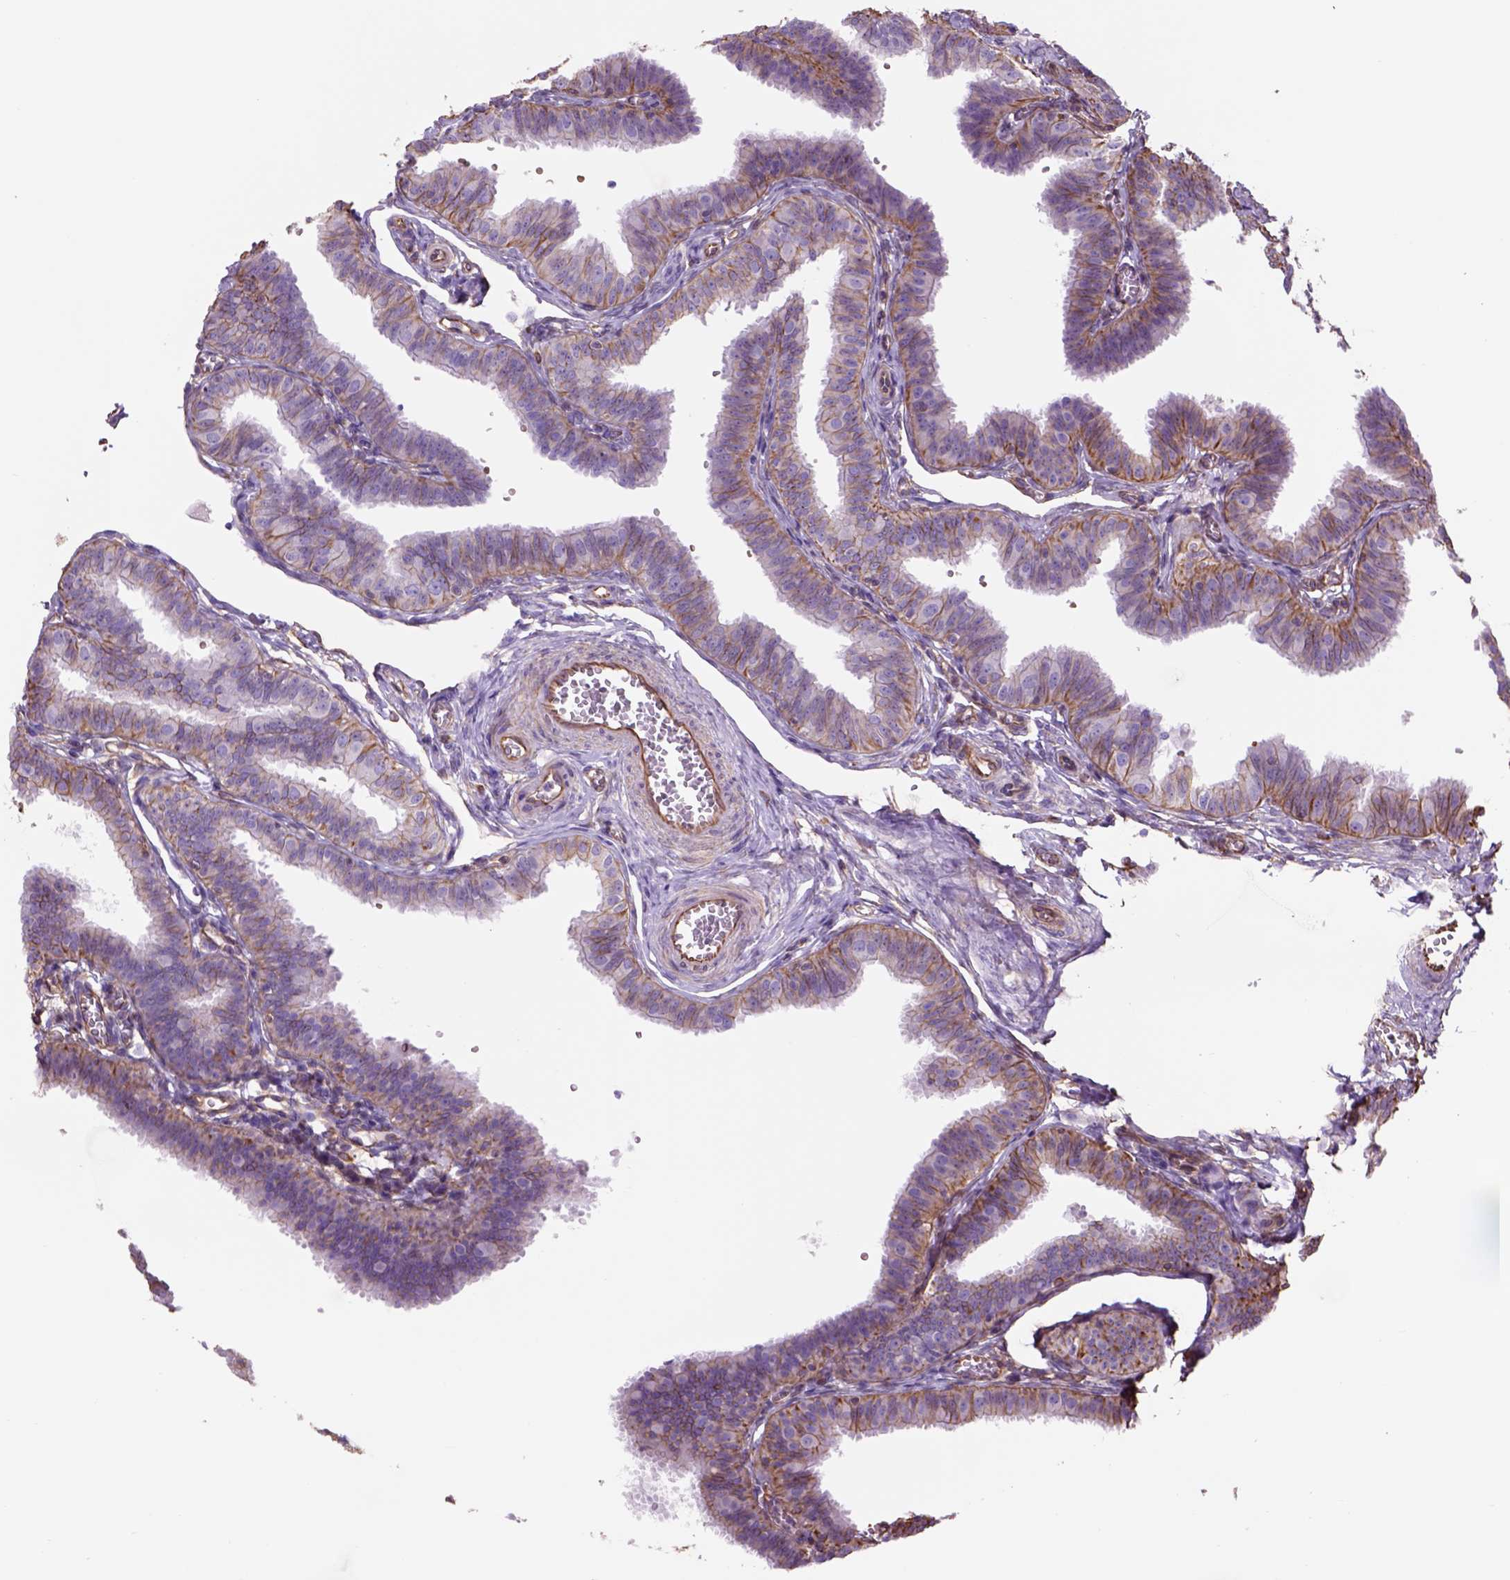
{"staining": {"intensity": "moderate", "quantity": "25%-75%", "location": "cytoplasmic/membranous"}, "tissue": "fallopian tube", "cell_type": "Glandular cells", "image_type": "normal", "snomed": [{"axis": "morphology", "description": "Normal tissue, NOS"}, {"axis": "topography", "description": "Fallopian tube"}], "caption": "This histopathology image displays normal fallopian tube stained with immunohistochemistry to label a protein in brown. The cytoplasmic/membranous of glandular cells show moderate positivity for the protein. Nuclei are counter-stained blue.", "gene": "ZZZ3", "patient": {"sex": "female", "age": 25}}